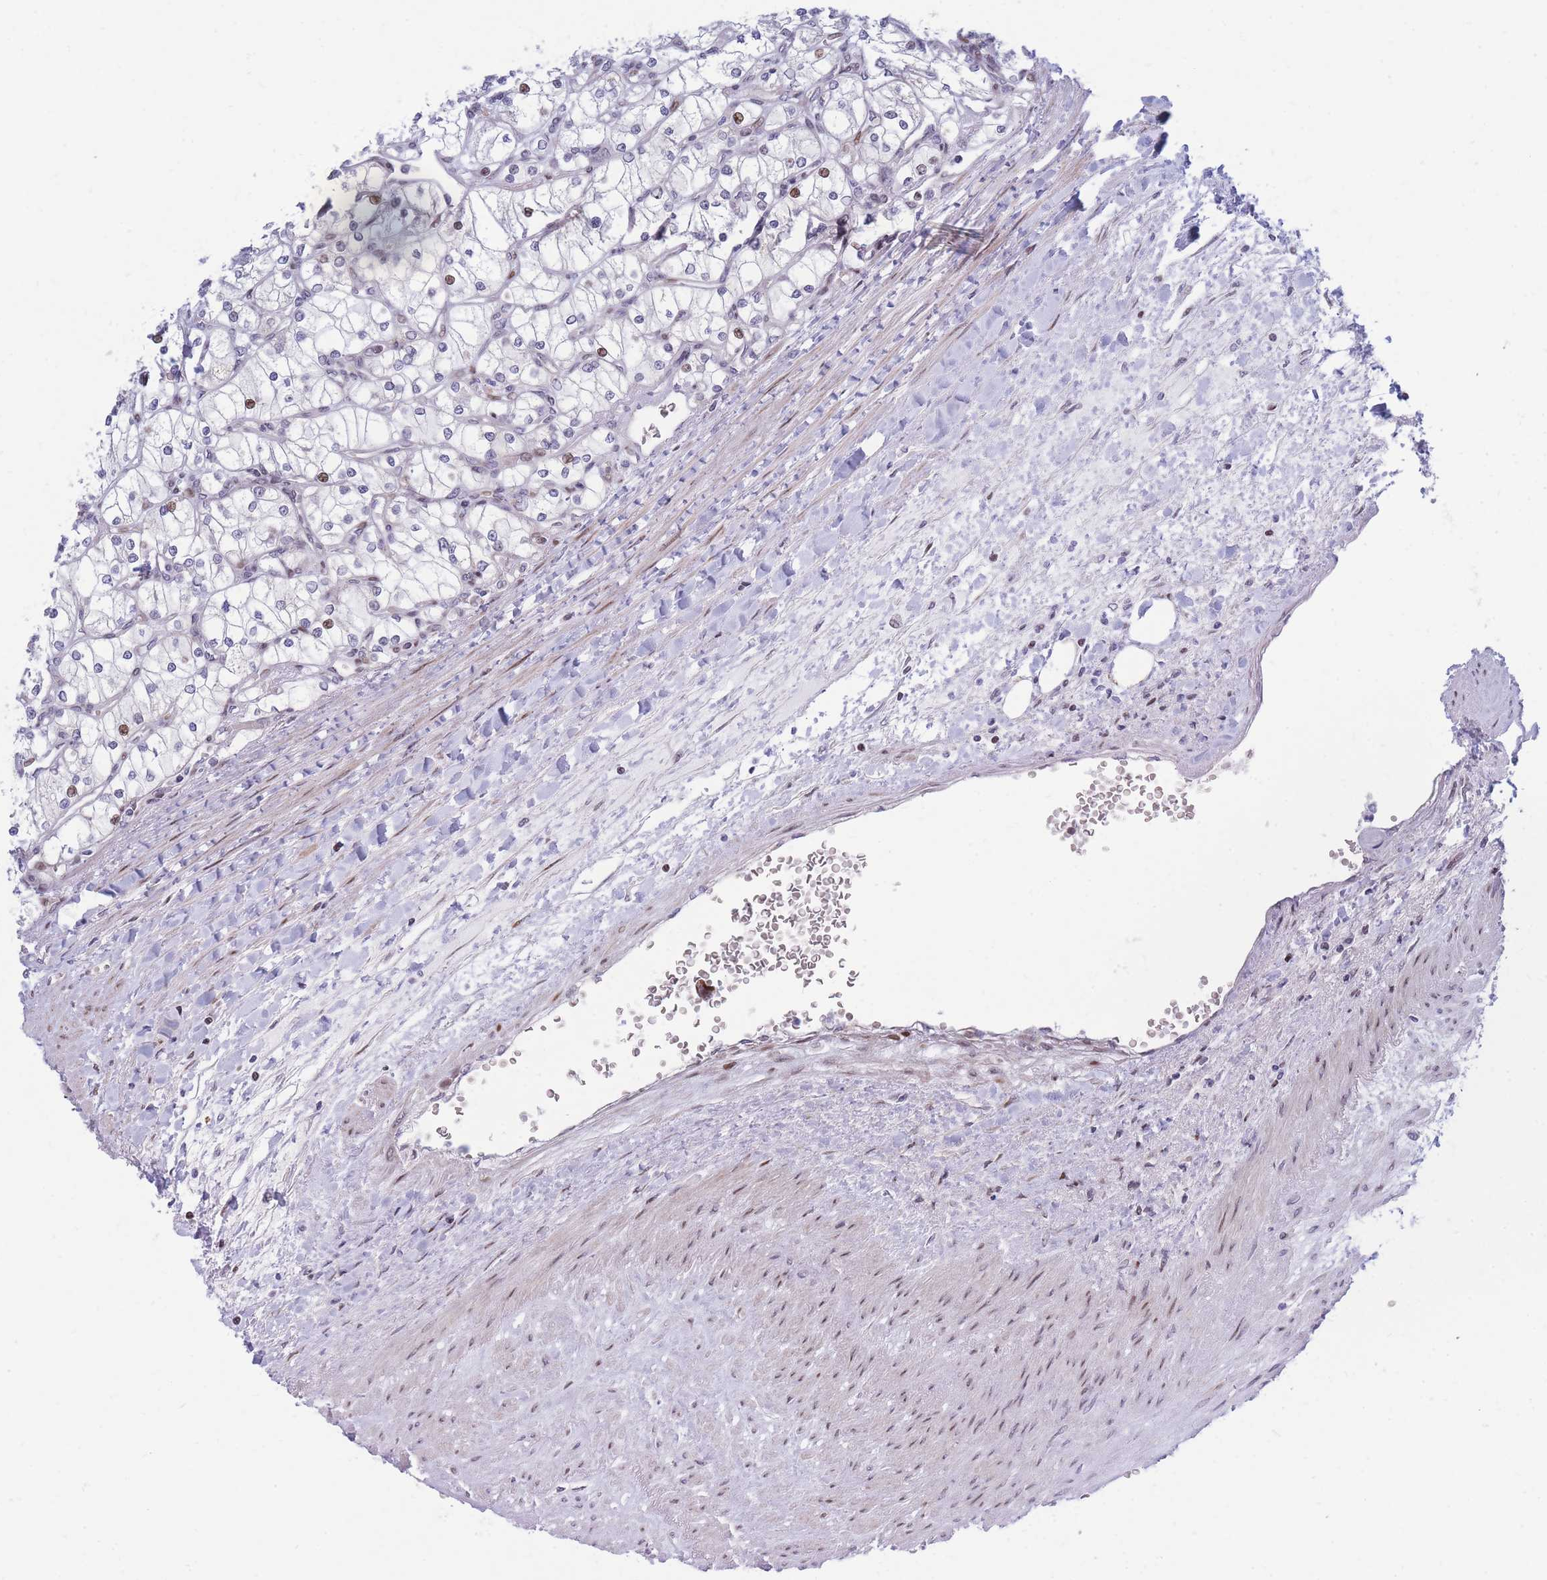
{"staining": {"intensity": "moderate", "quantity": "<25%", "location": "nuclear"}, "tissue": "renal cancer", "cell_type": "Tumor cells", "image_type": "cancer", "snomed": [{"axis": "morphology", "description": "Adenocarcinoma, NOS"}, {"axis": "topography", "description": "Kidney"}], "caption": "Protein expression by IHC reveals moderate nuclear expression in approximately <25% of tumor cells in renal cancer (adenocarcinoma).", "gene": "MOB4", "patient": {"sex": "male", "age": 80}}